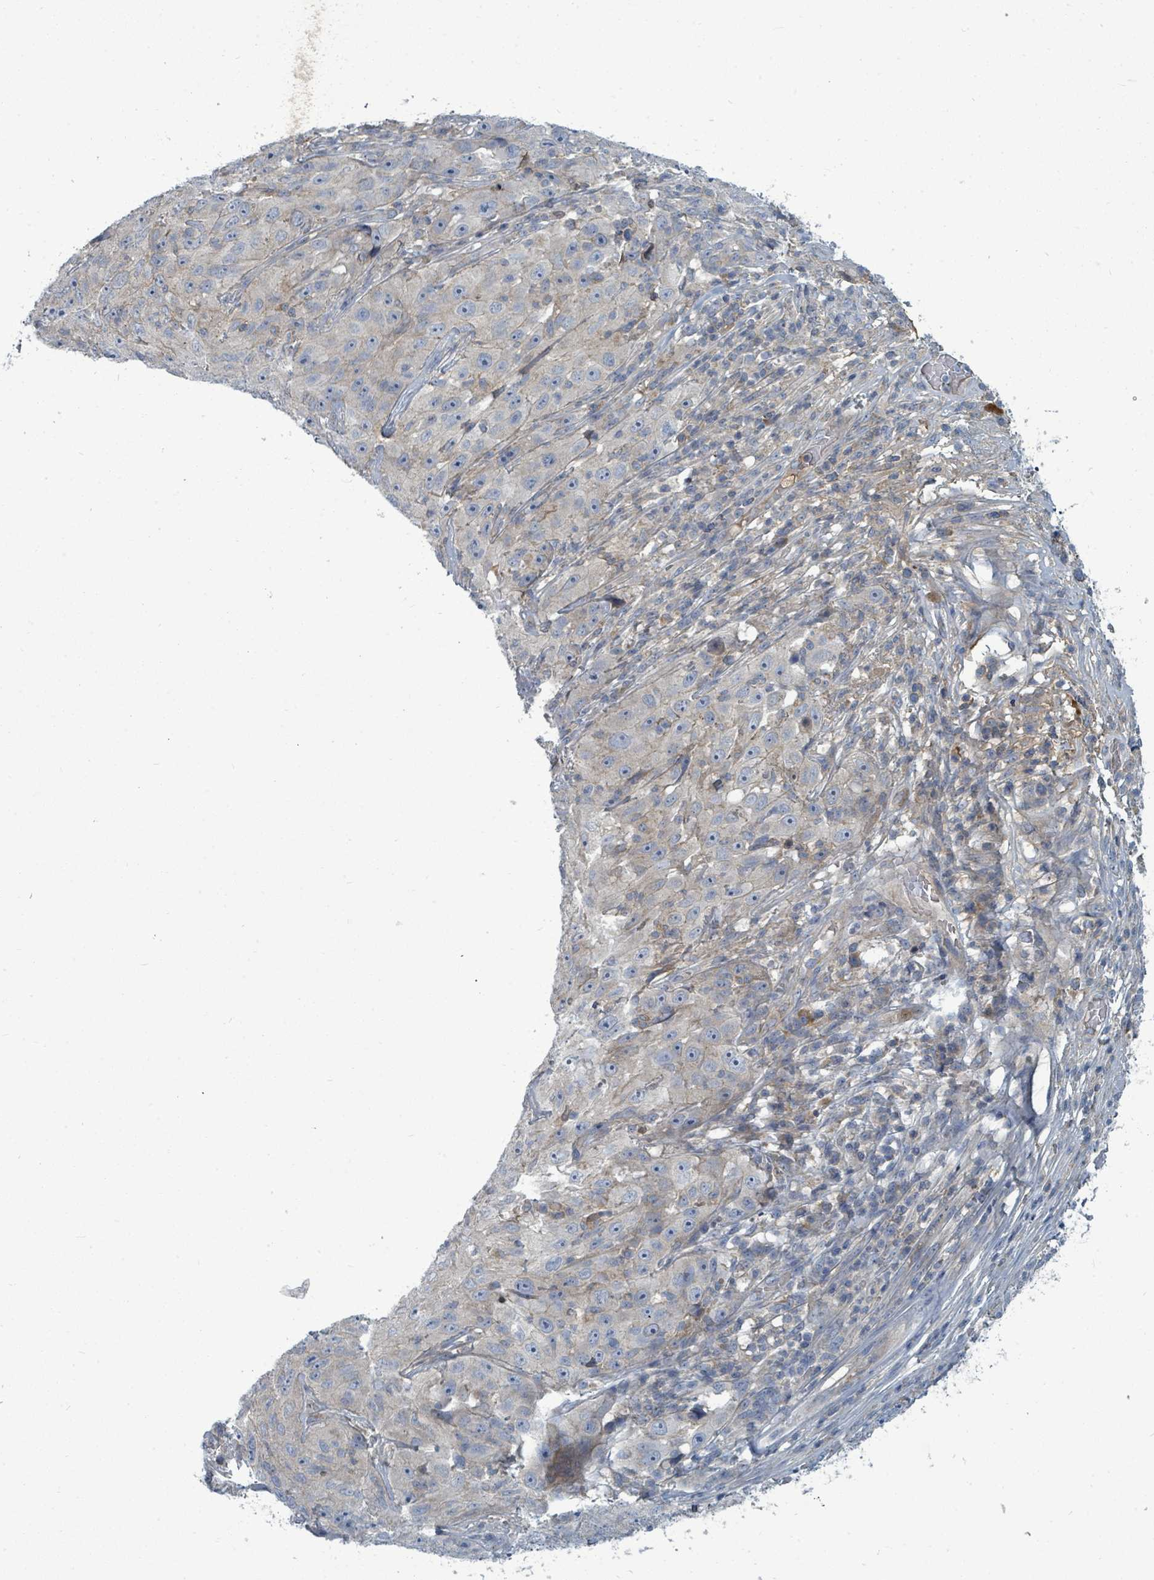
{"staining": {"intensity": "negative", "quantity": "none", "location": "none"}, "tissue": "skin cancer", "cell_type": "Tumor cells", "image_type": "cancer", "snomed": [{"axis": "morphology", "description": "Squamous cell carcinoma, NOS"}, {"axis": "topography", "description": "Skin"}], "caption": "Human skin cancer stained for a protein using immunohistochemistry shows no positivity in tumor cells.", "gene": "SLC25A23", "patient": {"sex": "female", "age": 87}}